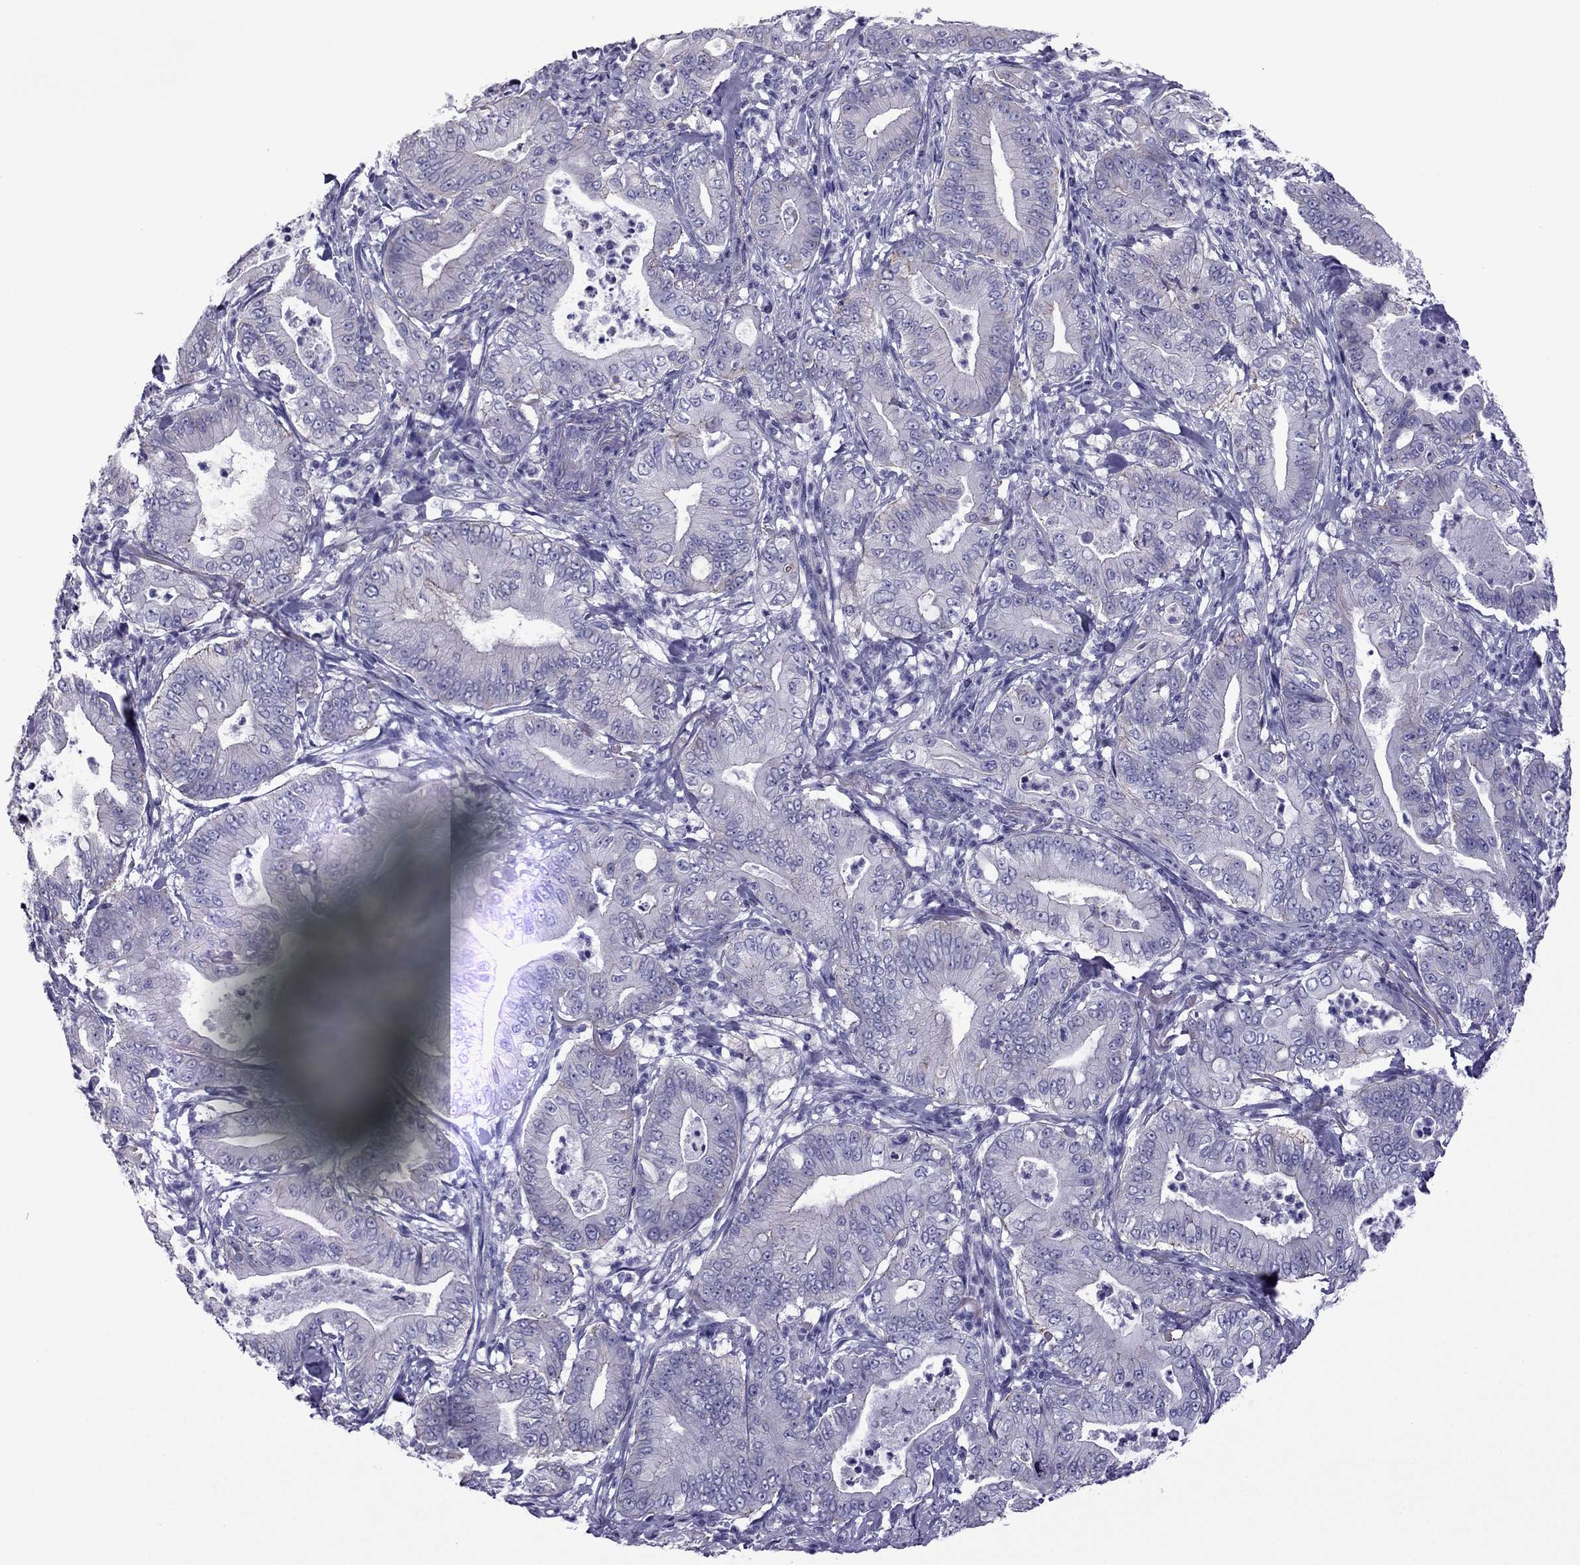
{"staining": {"intensity": "negative", "quantity": "none", "location": "none"}, "tissue": "pancreatic cancer", "cell_type": "Tumor cells", "image_type": "cancer", "snomed": [{"axis": "morphology", "description": "Adenocarcinoma, NOS"}, {"axis": "topography", "description": "Pancreas"}], "caption": "Human pancreatic adenocarcinoma stained for a protein using IHC reveals no staining in tumor cells.", "gene": "MYL11", "patient": {"sex": "male", "age": 71}}